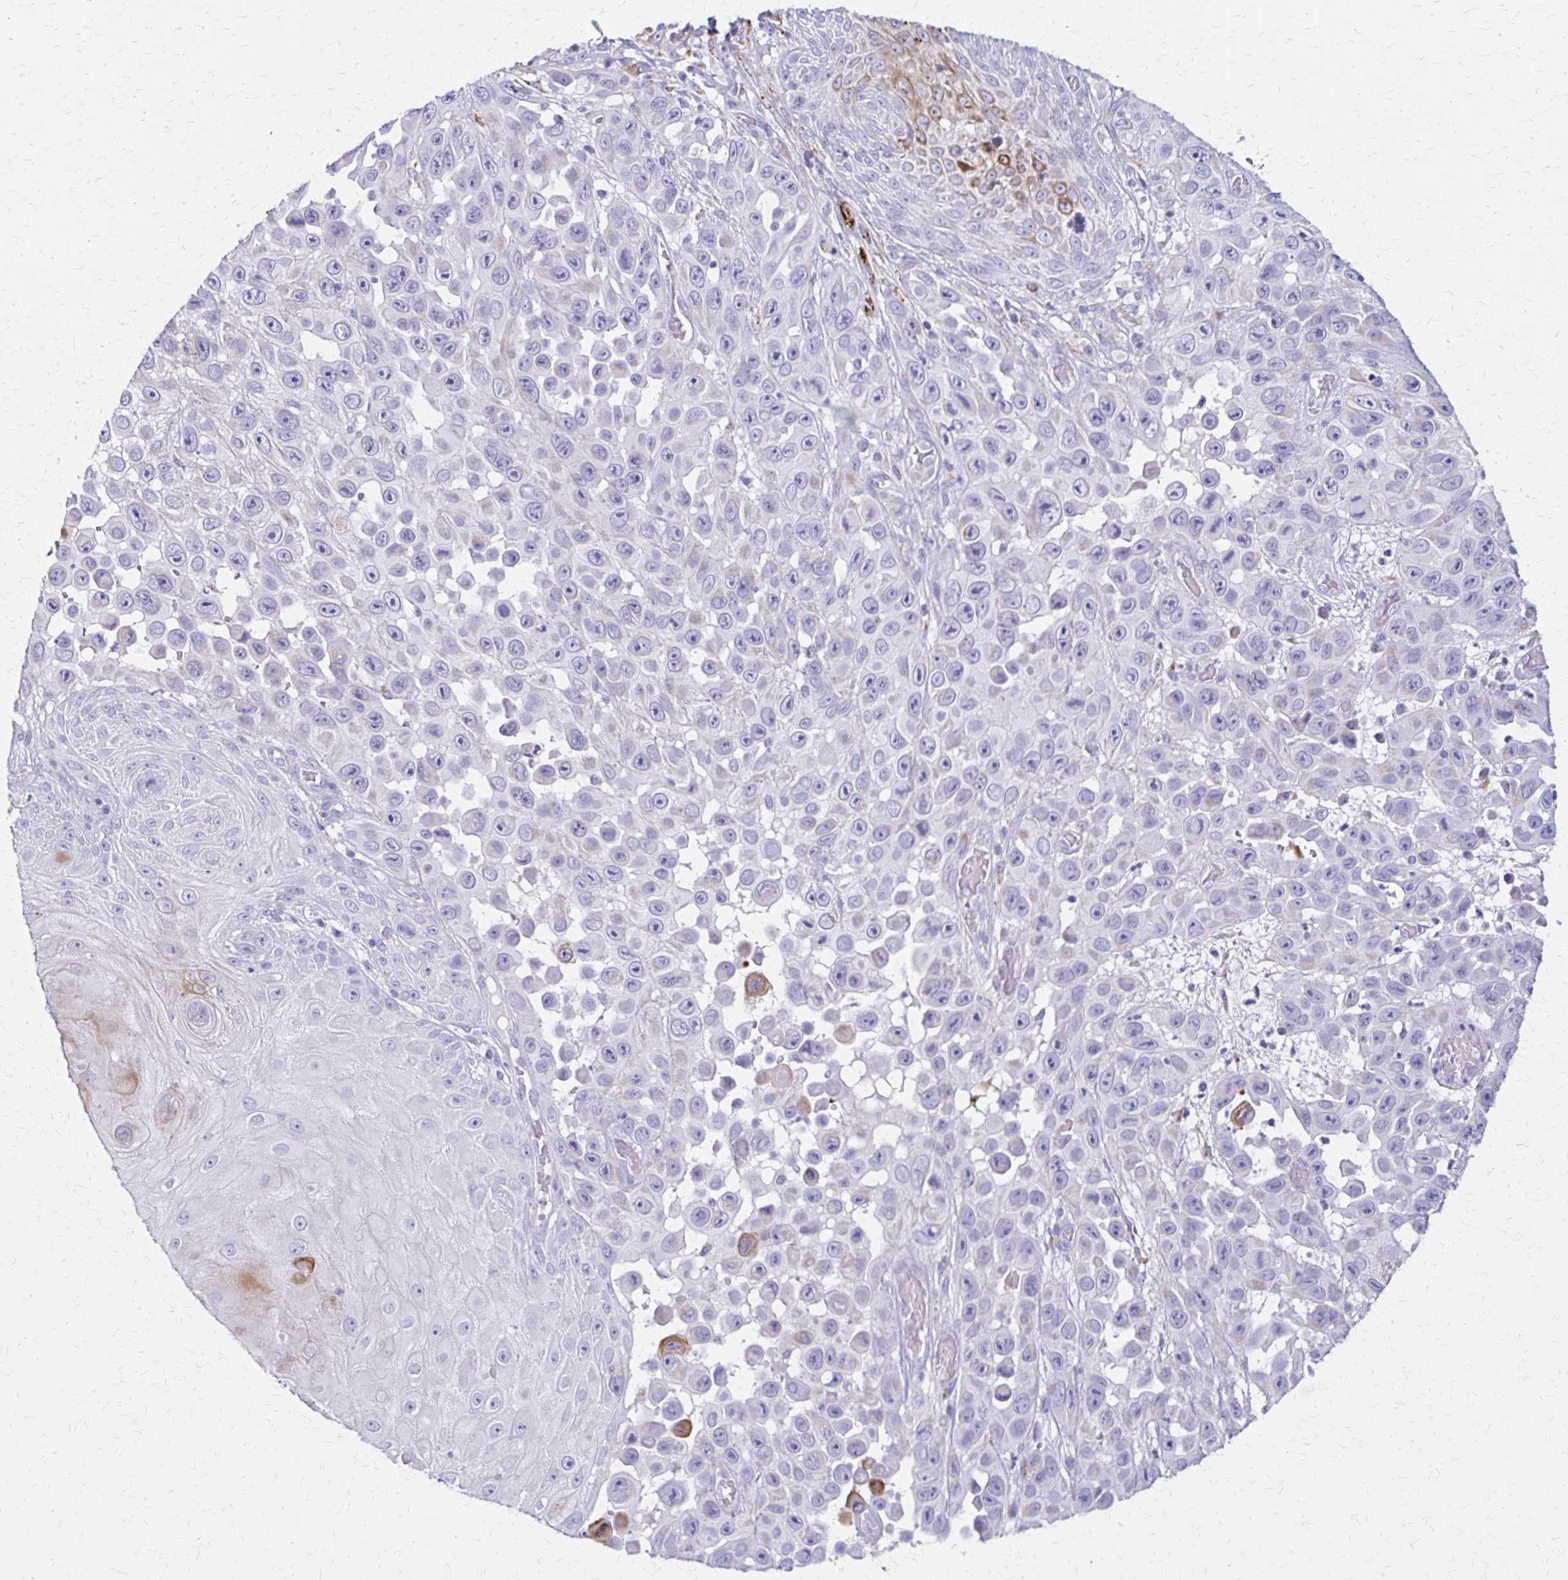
{"staining": {"intensity": "moderate", "quantity": "<25%", "location": "cytoplasmic/membranous"}, "tissue": "skin cancer", "cell_type": "Tumor cells", "image_type": "cancer", "snomed": [{"axis": "morphology", "description": "Squamous cell carcinoma, NOS"}, {"axis": "topography", "description": "Skin"}], "caption": "This is an image of IHC staining of skin cancer, which shows moderate expression in the cytoplasmic/membranous of tumor cells.", "gene": "ZSCAN5B", "patient": {"sex": "male", "age": 81}}